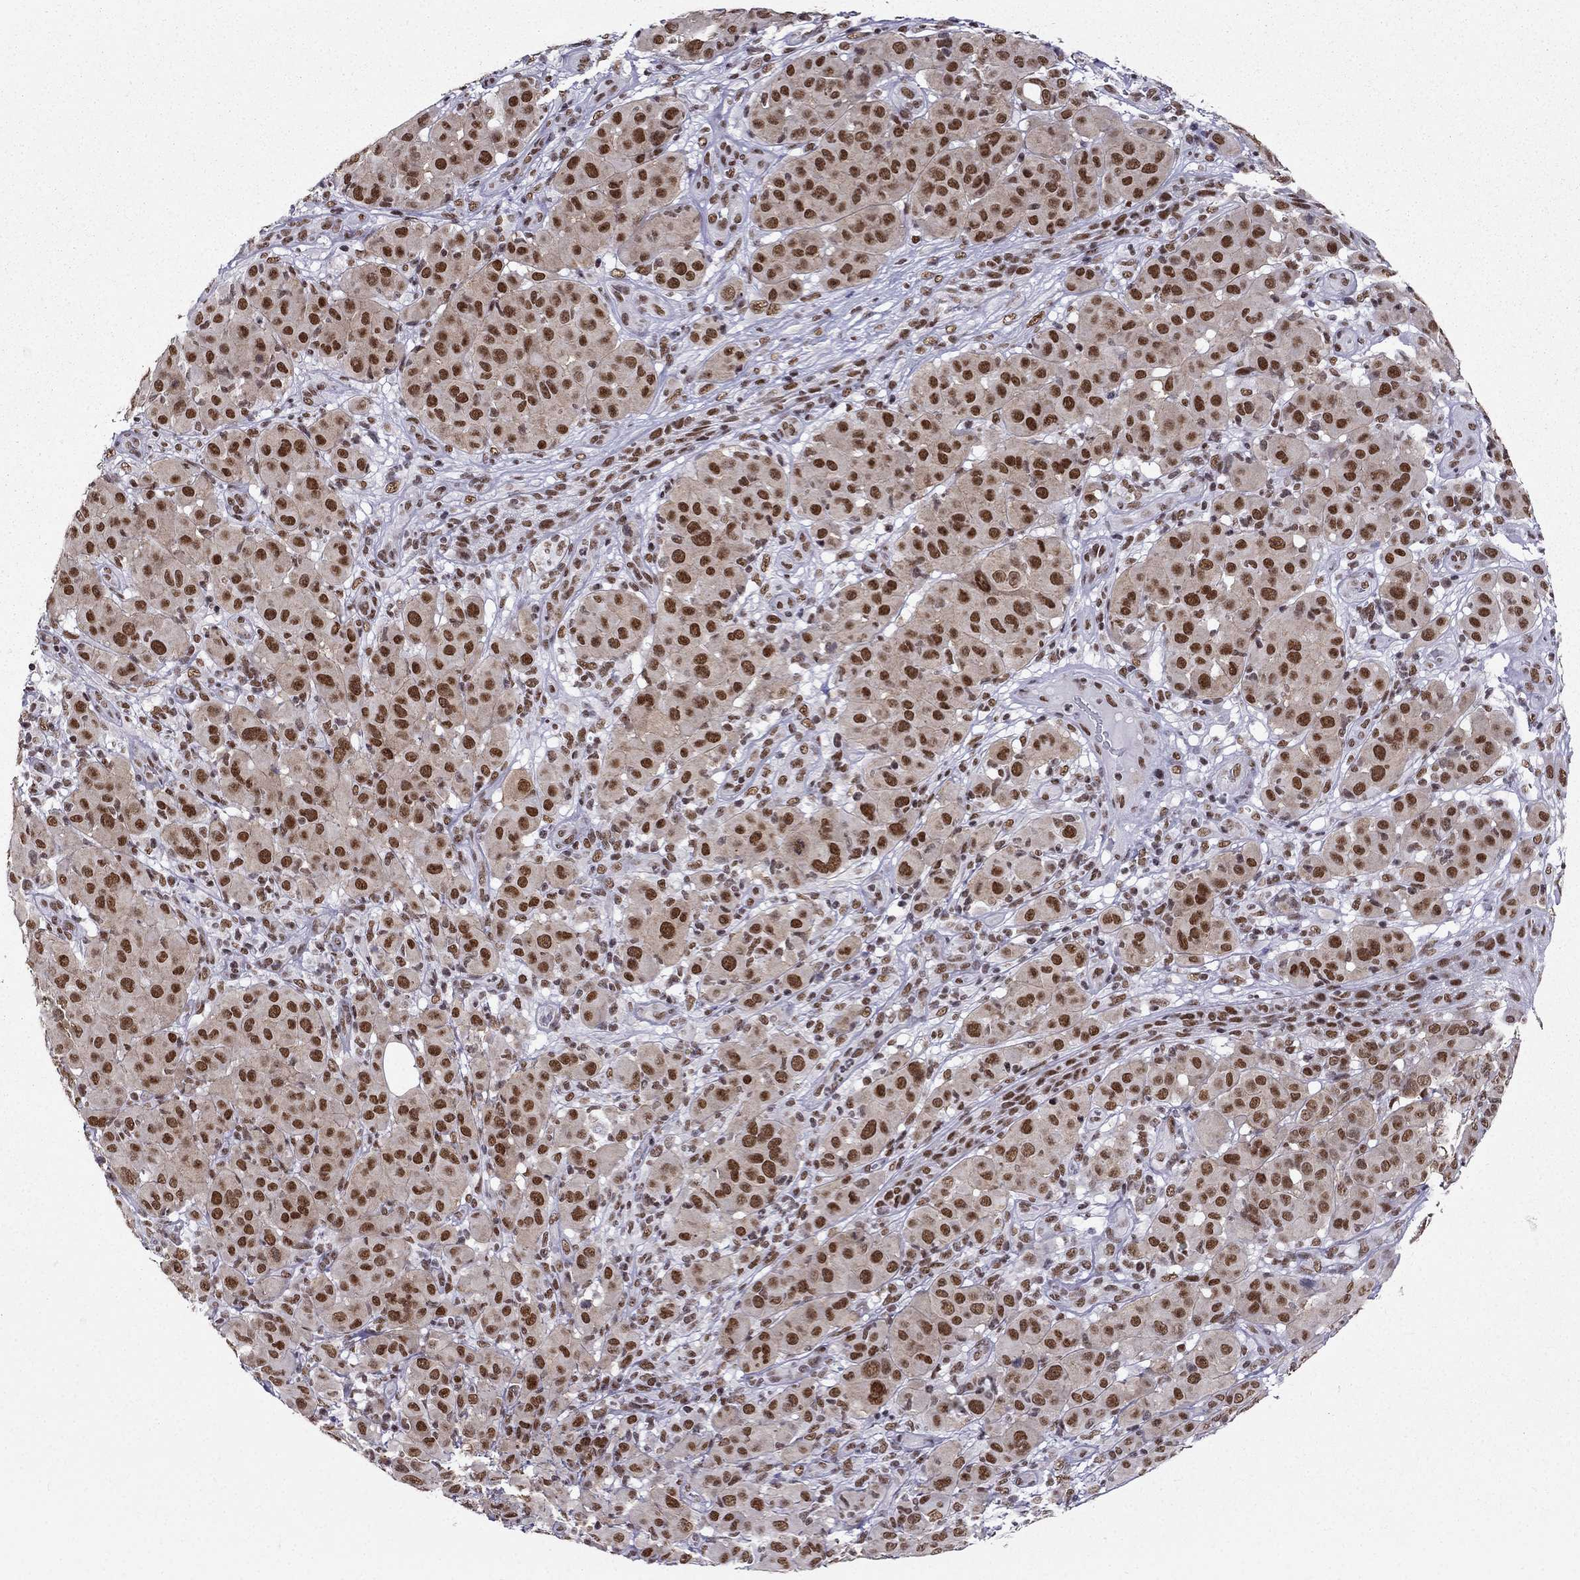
{"staining": {"intensity": "strong", "quantity": ">75%", "location": "nuclear"}, "tissue": "melanoma", "cell_type": "Tumor cells", "image_type": "cancer", "snomed": [{"axis": "morphology", "description": "Malignant melanoma, NOS"}, {"axis": "topography", "description": "Skin"}], "caption": "This is a micrograph of immunohistochemistry (IHC) staining of melanoma, which shows strong expression in the nuclear of tumor cells.", "gene": "ZNF420", "patient": {"sex": "female", "age": 87}}